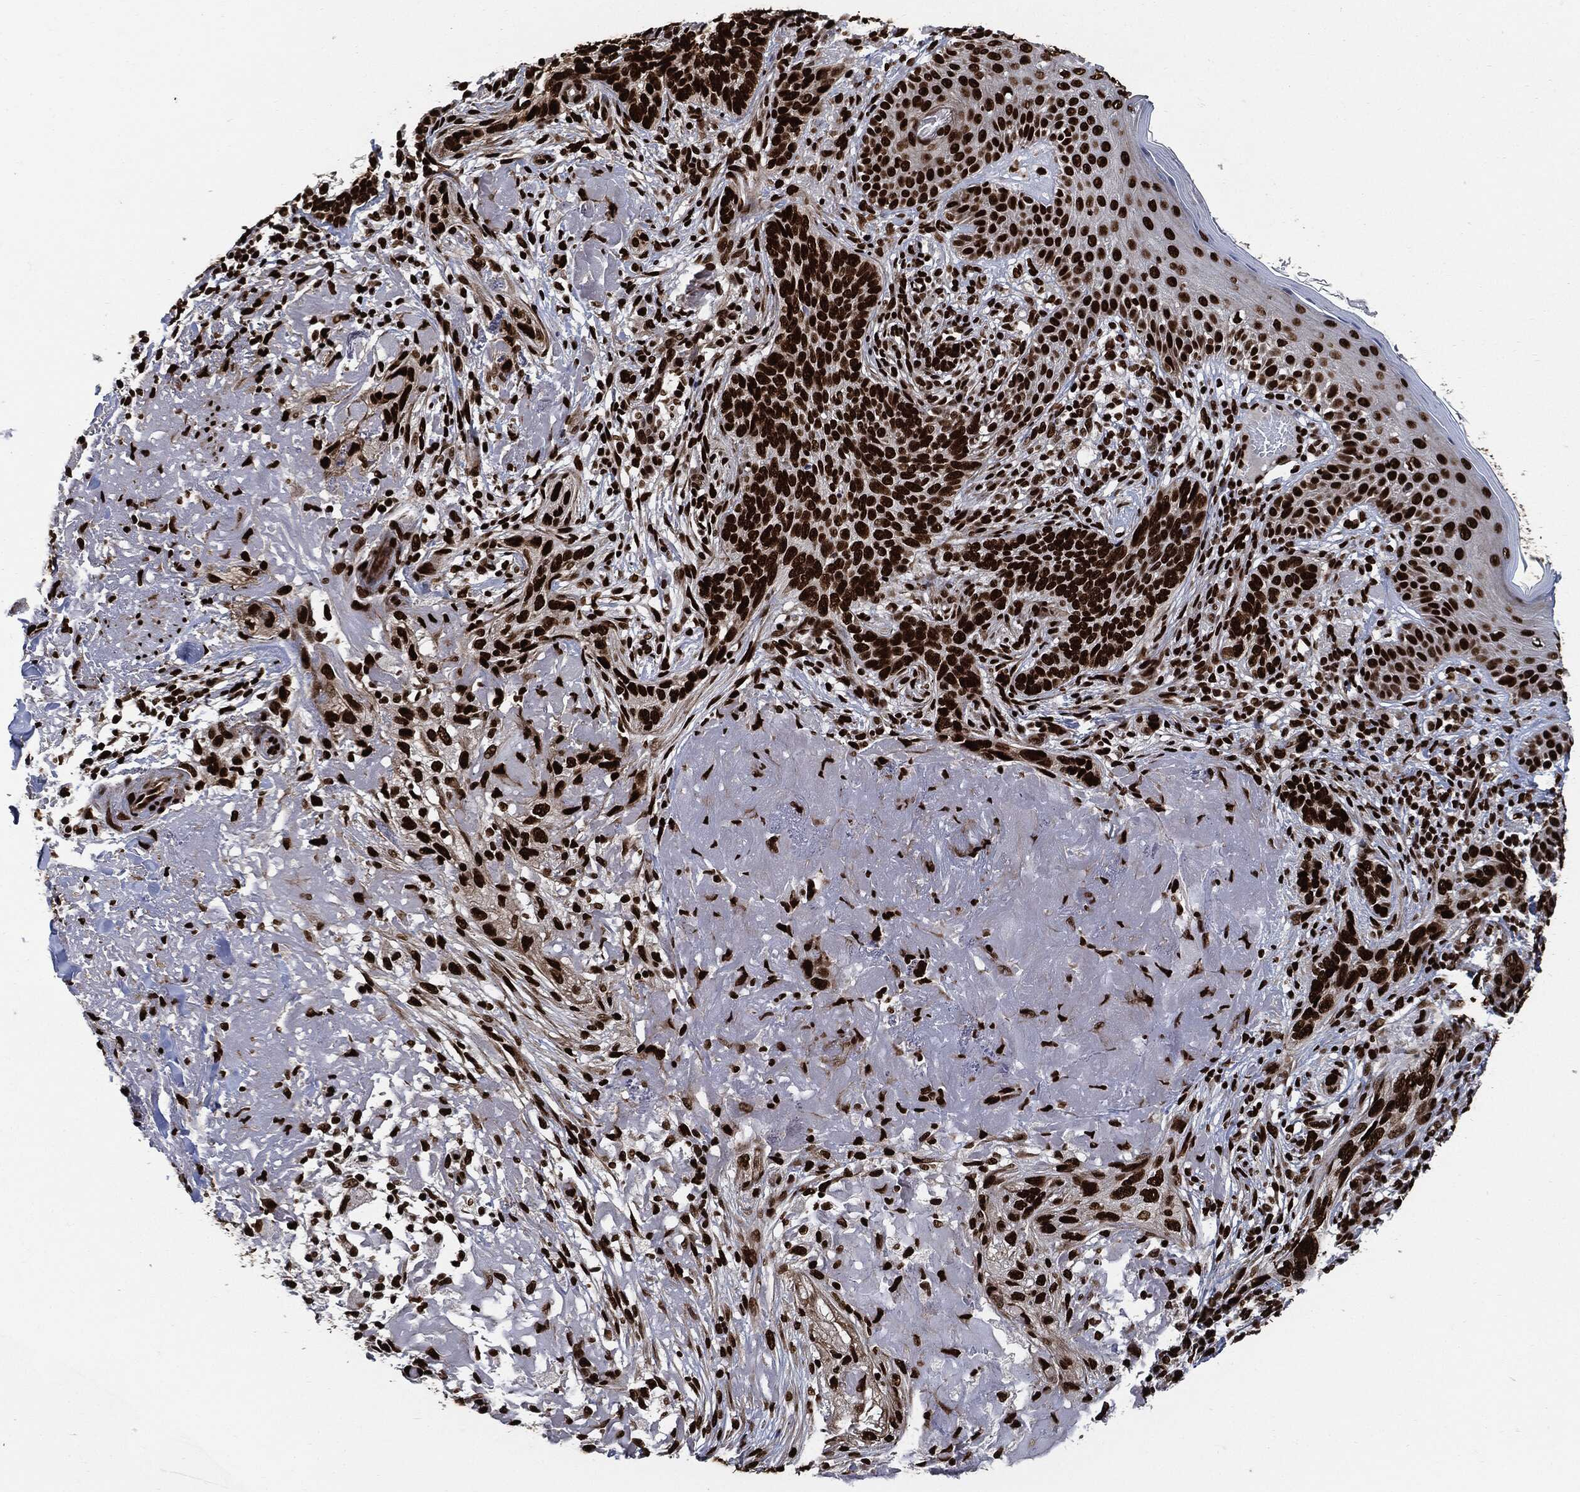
{"staining": {"intensity": "strong", "quantity": ">75%", "location": "nuclear"}, "tissue": "skin cancer", "cell_type": "Tumor cells", "image_type": "cancer", "snomed": [{"axis": "morphology", "description": "Basal cell carcinoma"}, {"axis": "topography", "description": "Skin"}], "caption": "Human skin basal cell carcinoma stained with a brown dye displays strong nuclear positive positivity in approximately >75% of tumor cells.", "gene": "RECQL", "patient": {"sex": "male", "age": 91}}